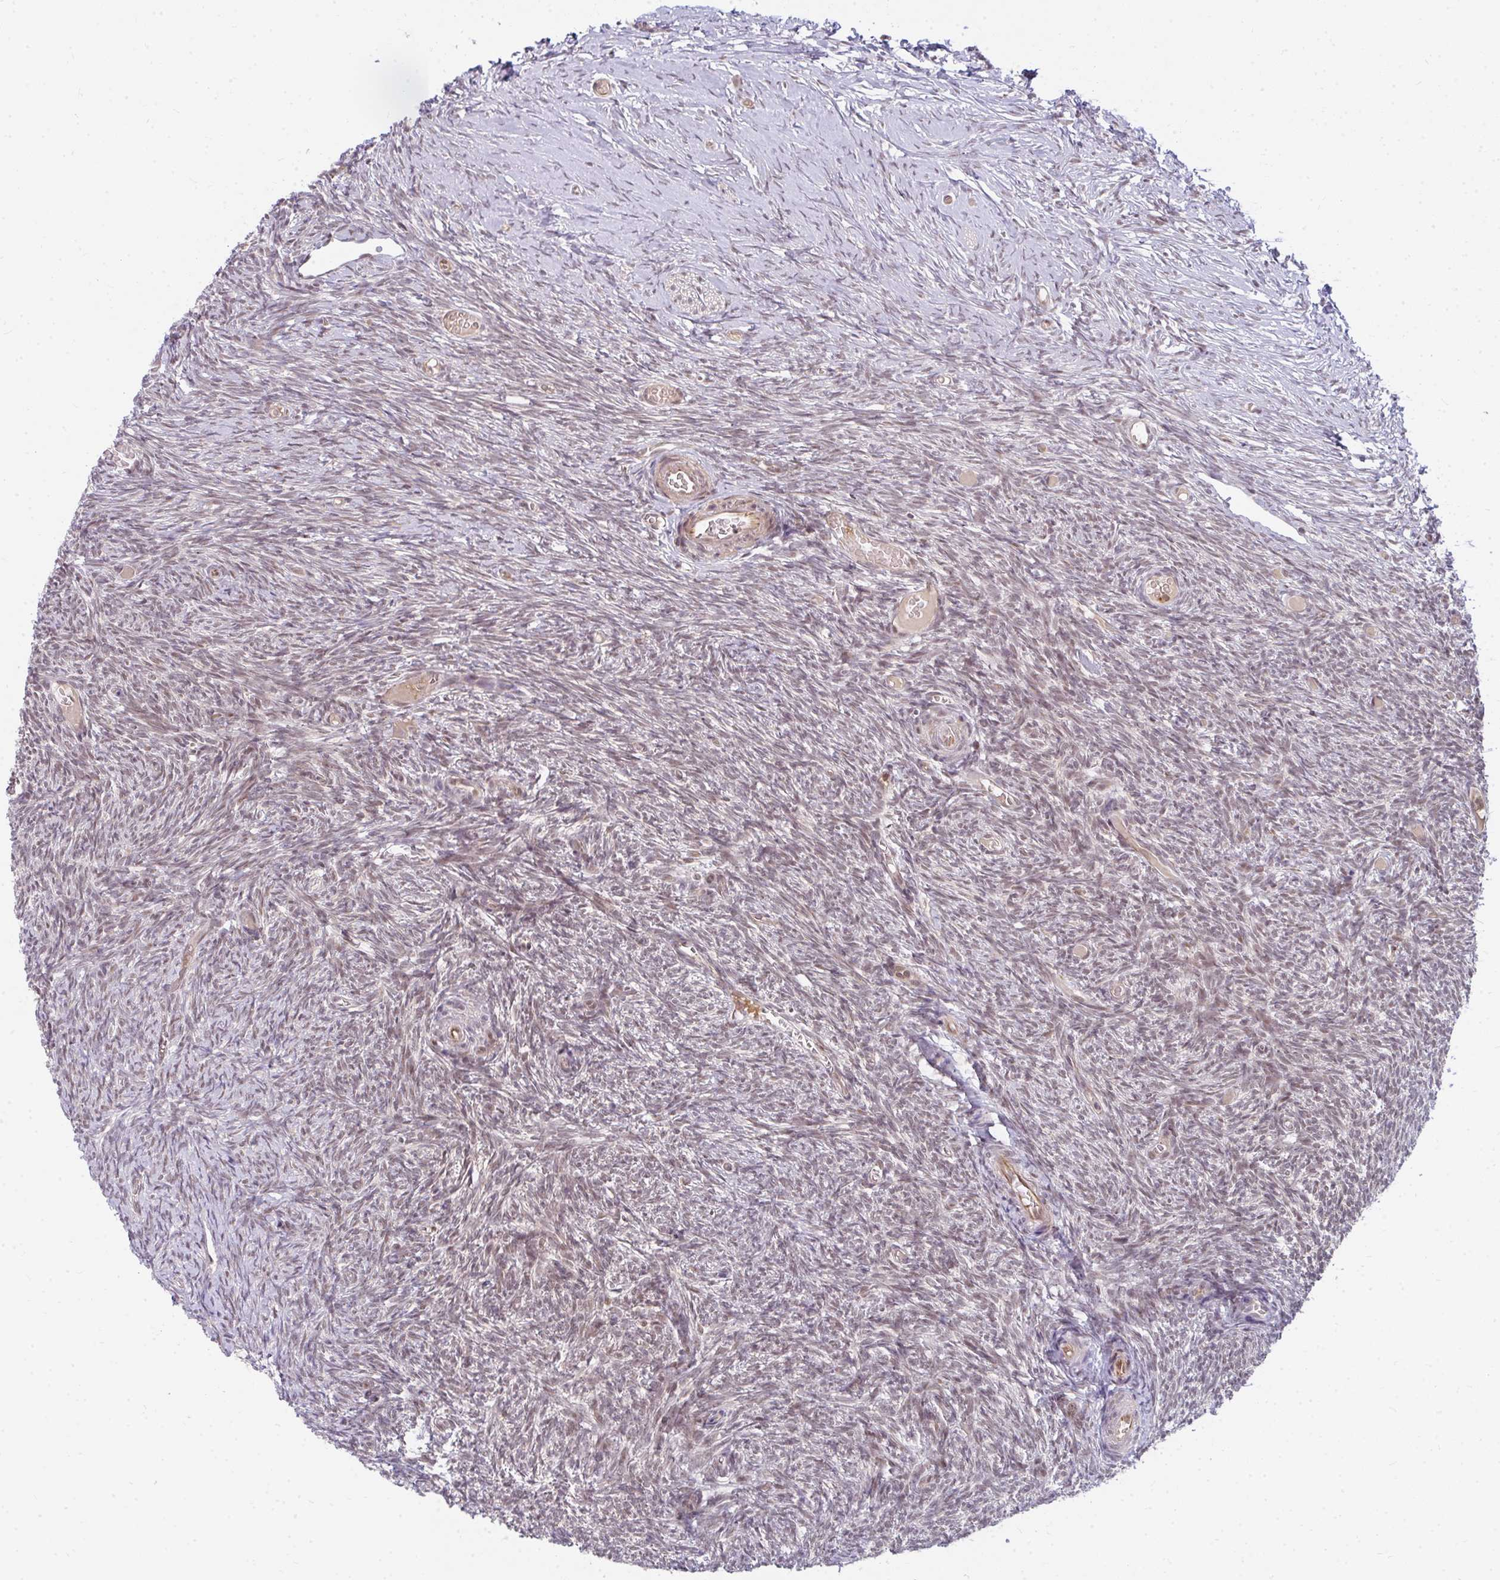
{"staining": {"intensity": "weak", "quantity": "25%-75%", "location": "cytoplasmic/membranous,nuclear"}, "tissue": "ovary", "cell_type": "Ovarian stroma cells", "image_type": "normal", "snomed": [{"axis": "morphology", "description": "Normal tissue, NOS"}, {"axis": "topography", "description": "Ovary"}], "caption": "Immunohistochemistry of unremarkable human ovary displays low levels of weak cytoplasmic/membranous,nuclear expression in about 25%-75% of ovarian stroma cells. (Stains: DAB in brown, nuclei in blue, Microscopy: brightfield microscopy at high magnification).", "gene": "GTF3C6", "patient": {"sex": "female", "age": 39}}